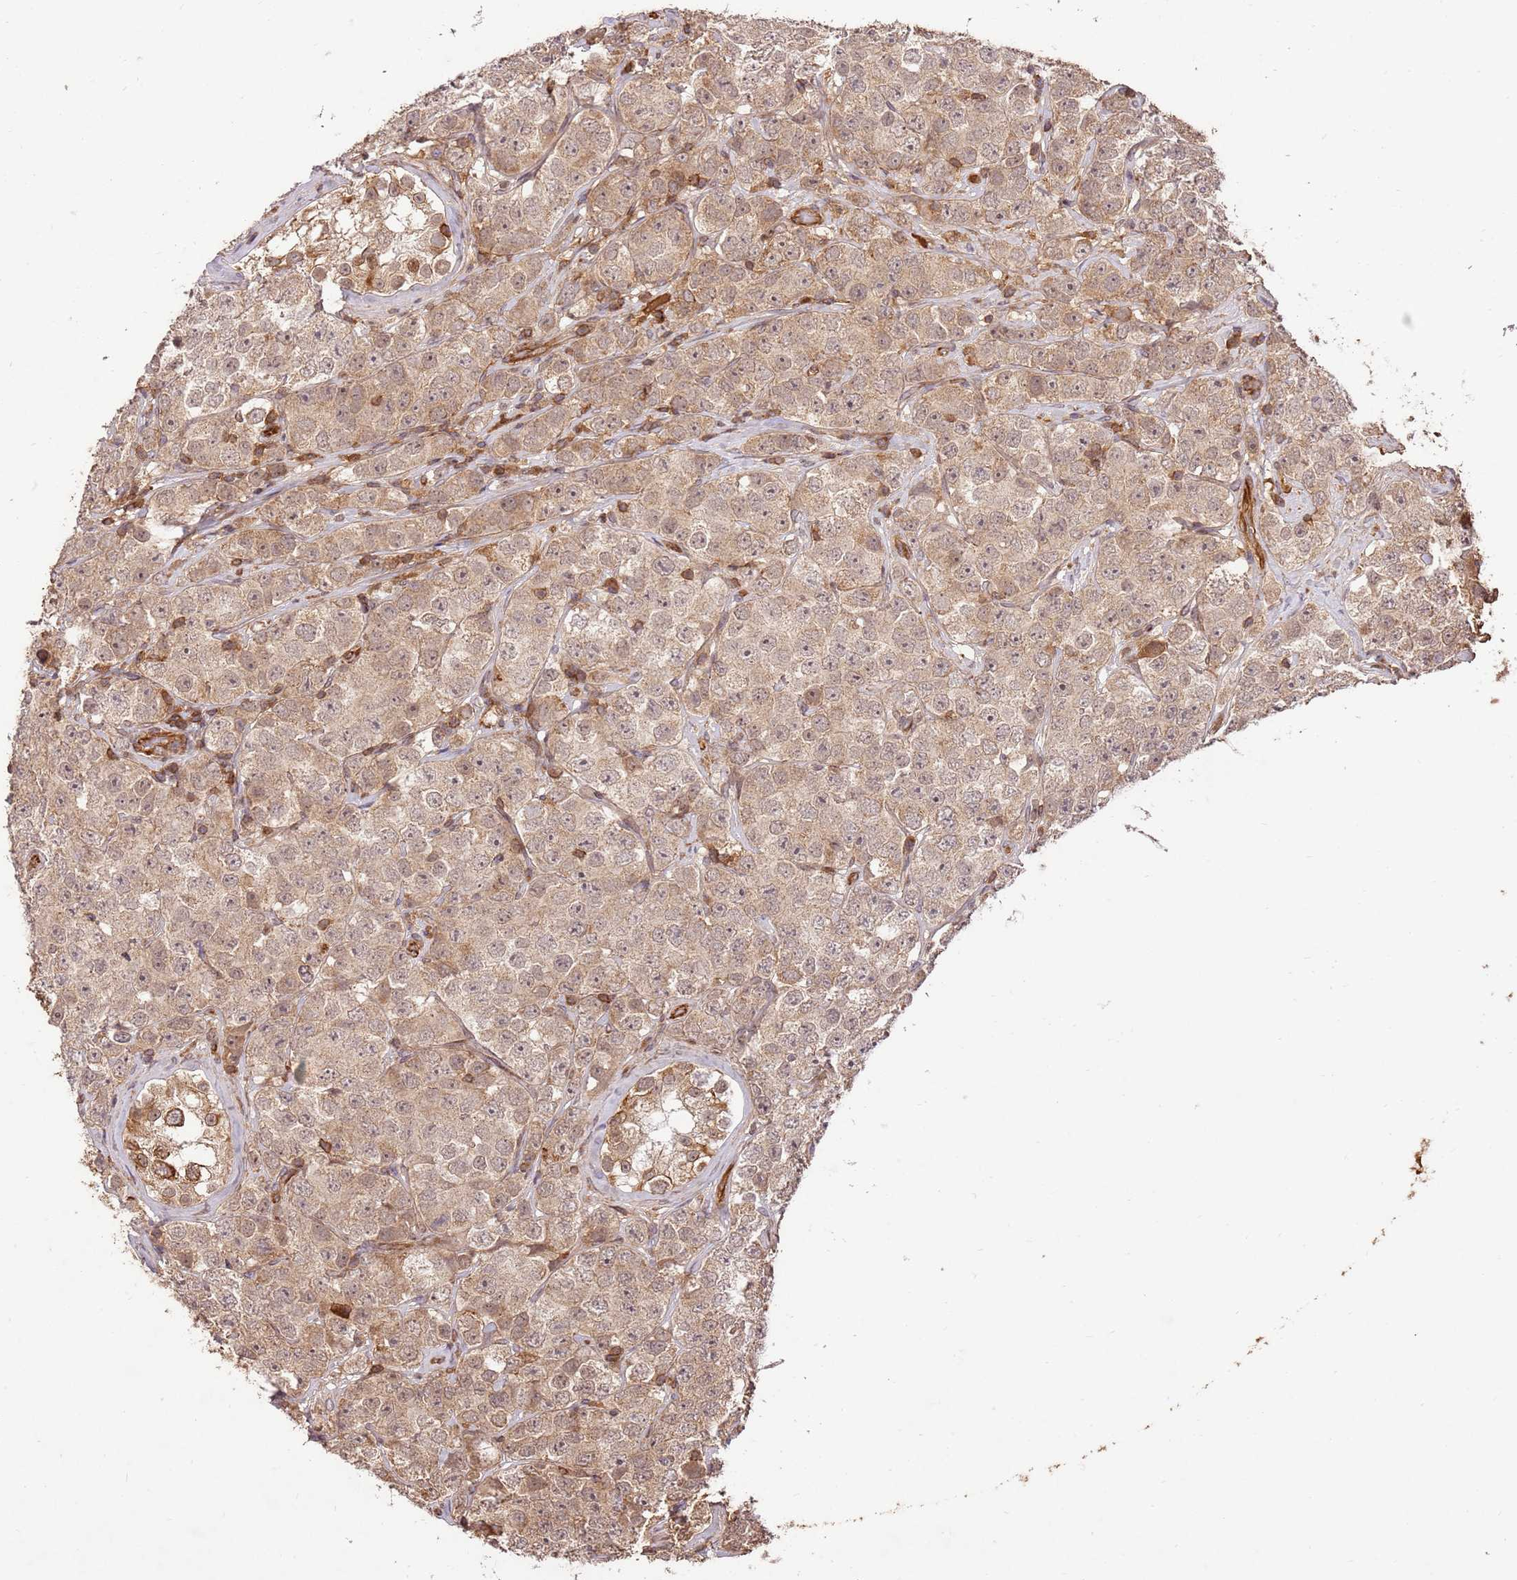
{"staining": {"intensity": "moderate", "quantity": ">75%", "location": "cytoplasmic/membranous"}, "tissue": "testis cancer", "cell_type": "Tumor cells", "image_type": "cancer", "snomed": [{"axis": "morphology", "description": "Seminoma, NOS"}, {"axis": "topography", "description": "Testis"}], "caption": "The immunohistochemical stain highlights moderate cytoplasmic/membranous staining in tumor cells of testis cancer tissue. (Stains: DAB (3,3'-diaminobenzidine) in brown, nuclei in blue, Microscopy: brightfield microscopy at high magnification).", "gene": "KATNAL2", "patient": {"sex": "male", "age": 28}}